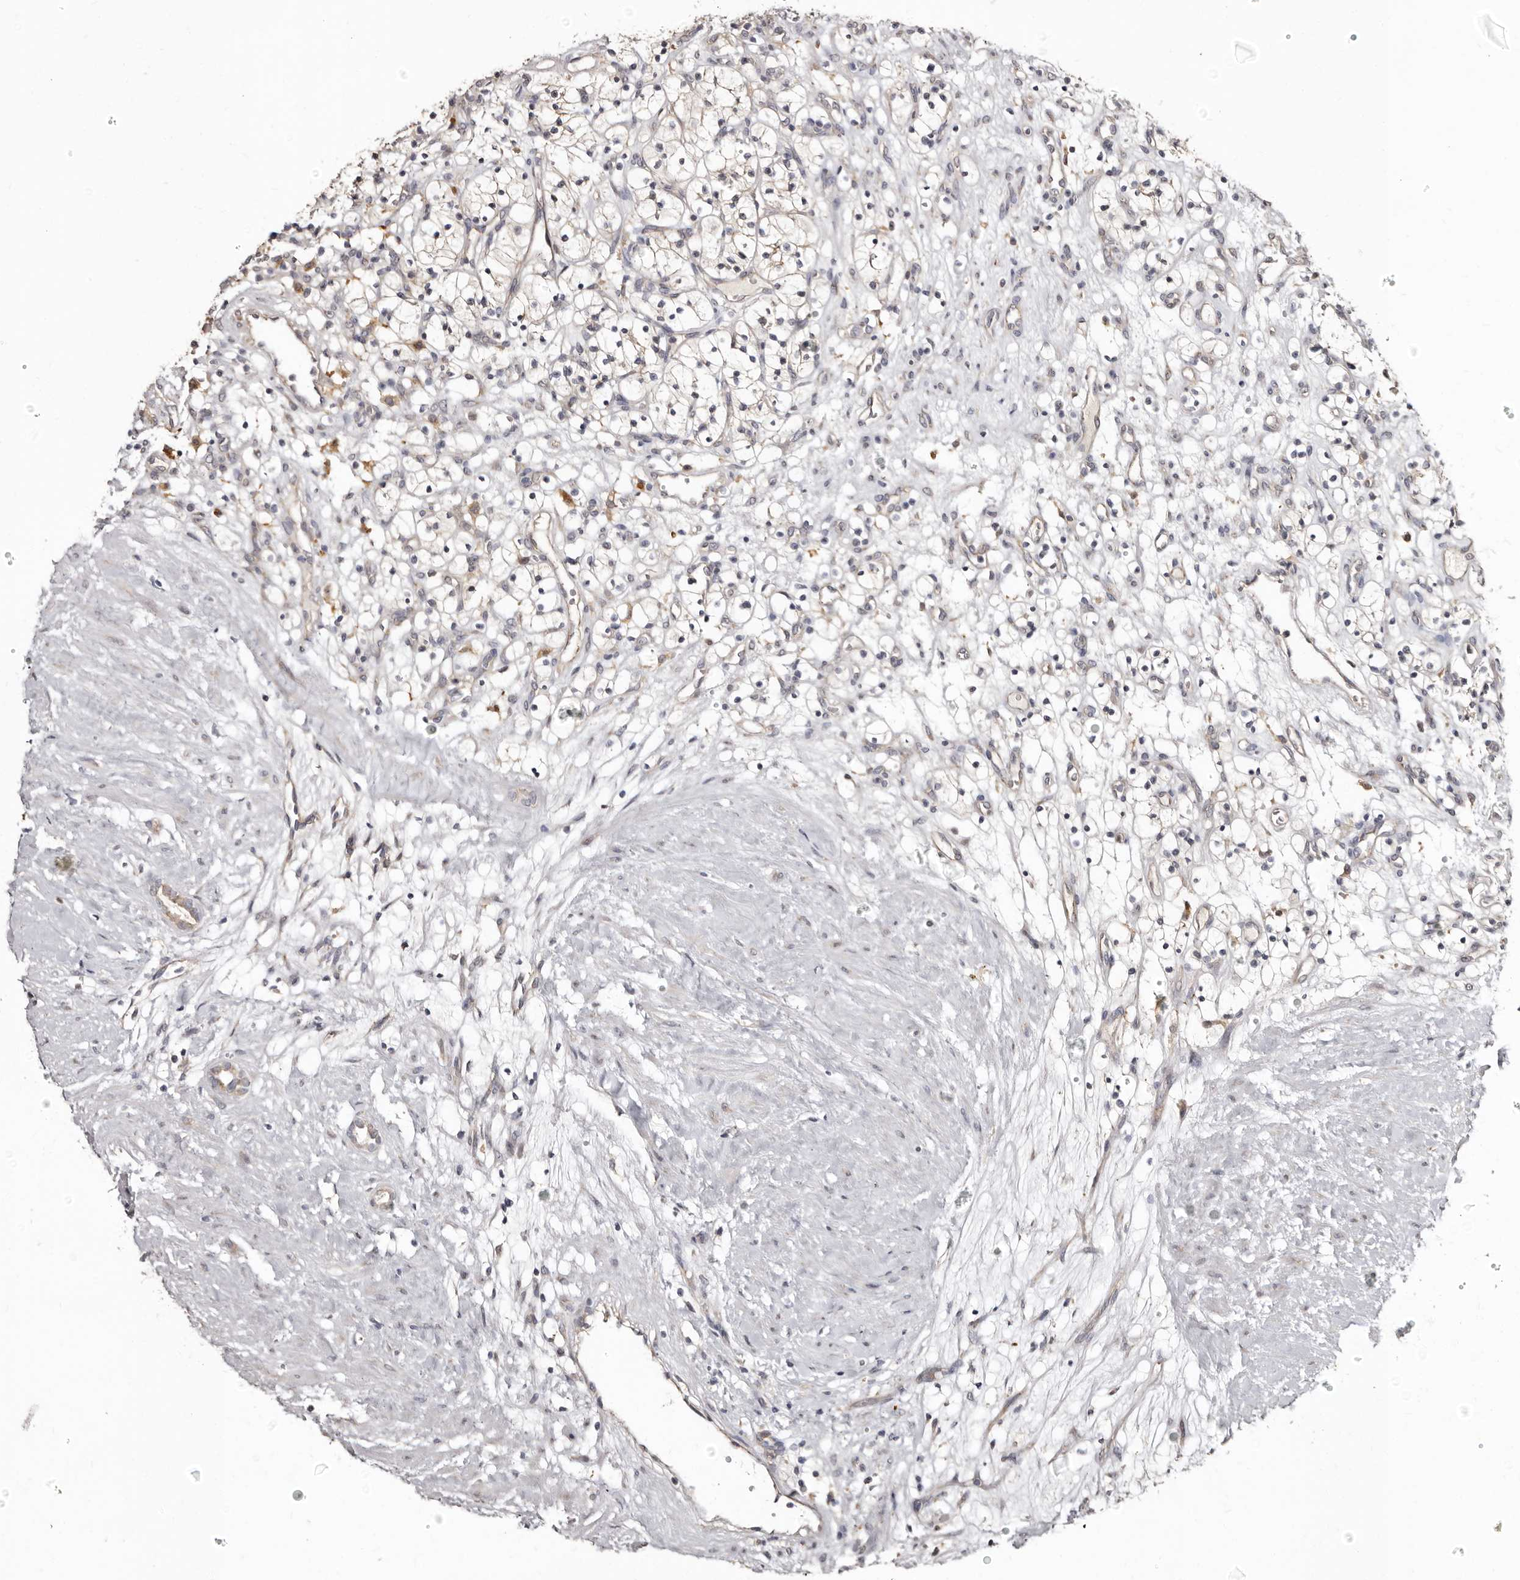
{"staining": {"intensity": "negative", "quantity": "none", "location": "none"}, "tissue": "renal cancer", "cell_type": "Tumor cells", "image_type": "cancer", "snomed": [{"axis": "morphology", "description": "Adenocarcinoma, NOS"}, {"axis": "topography", "description": "Kidney"}], "caption": "DAB (3,3'-diaminobenzidine) immunohistochemical staining of renal adenocarcinoma demonstrates no significant expression in tumor cells.", "gene": "PTAFR", "patient": {"sex": "female", "age": 57}}